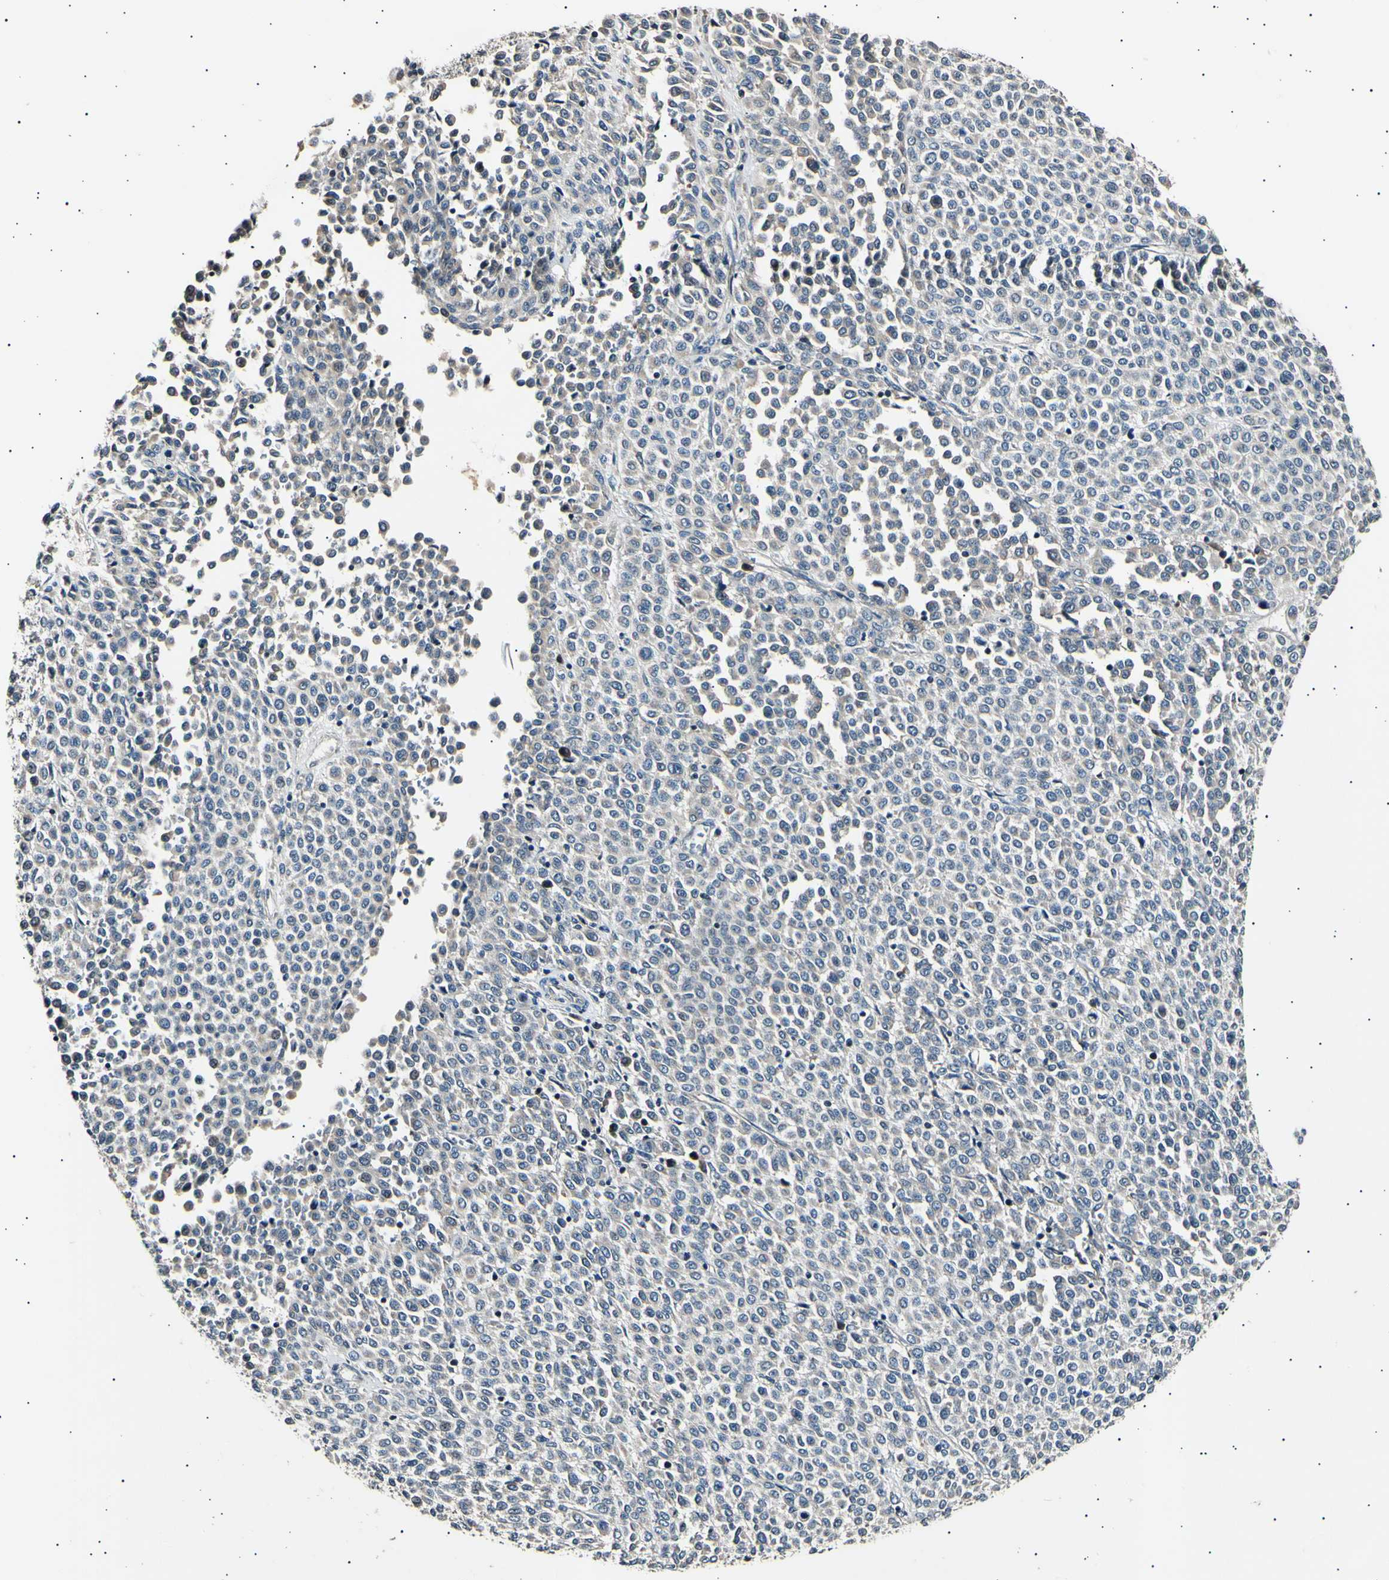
{"staining": {"intensity": "weak", "quantity": ">75%", "location": "cytoplasmic/membranous"}, "tissue": "melanoma", "cell_type": "Tumor cells", "image_type": "cancer", "snomed": [{"axis": "morphology", "description": "Malignant melanoma, Metastatic site"}, {"axis": "topography", "description": "Pancreas"}], "caption": "Immunohistochemical staining of melanoma reveals low levels of weak cytoplasmic/membranous protein staining in approximately >75% of tumor cells.", "gene": "ITGA6", "patient": {"sex": "female", "age": 30}}